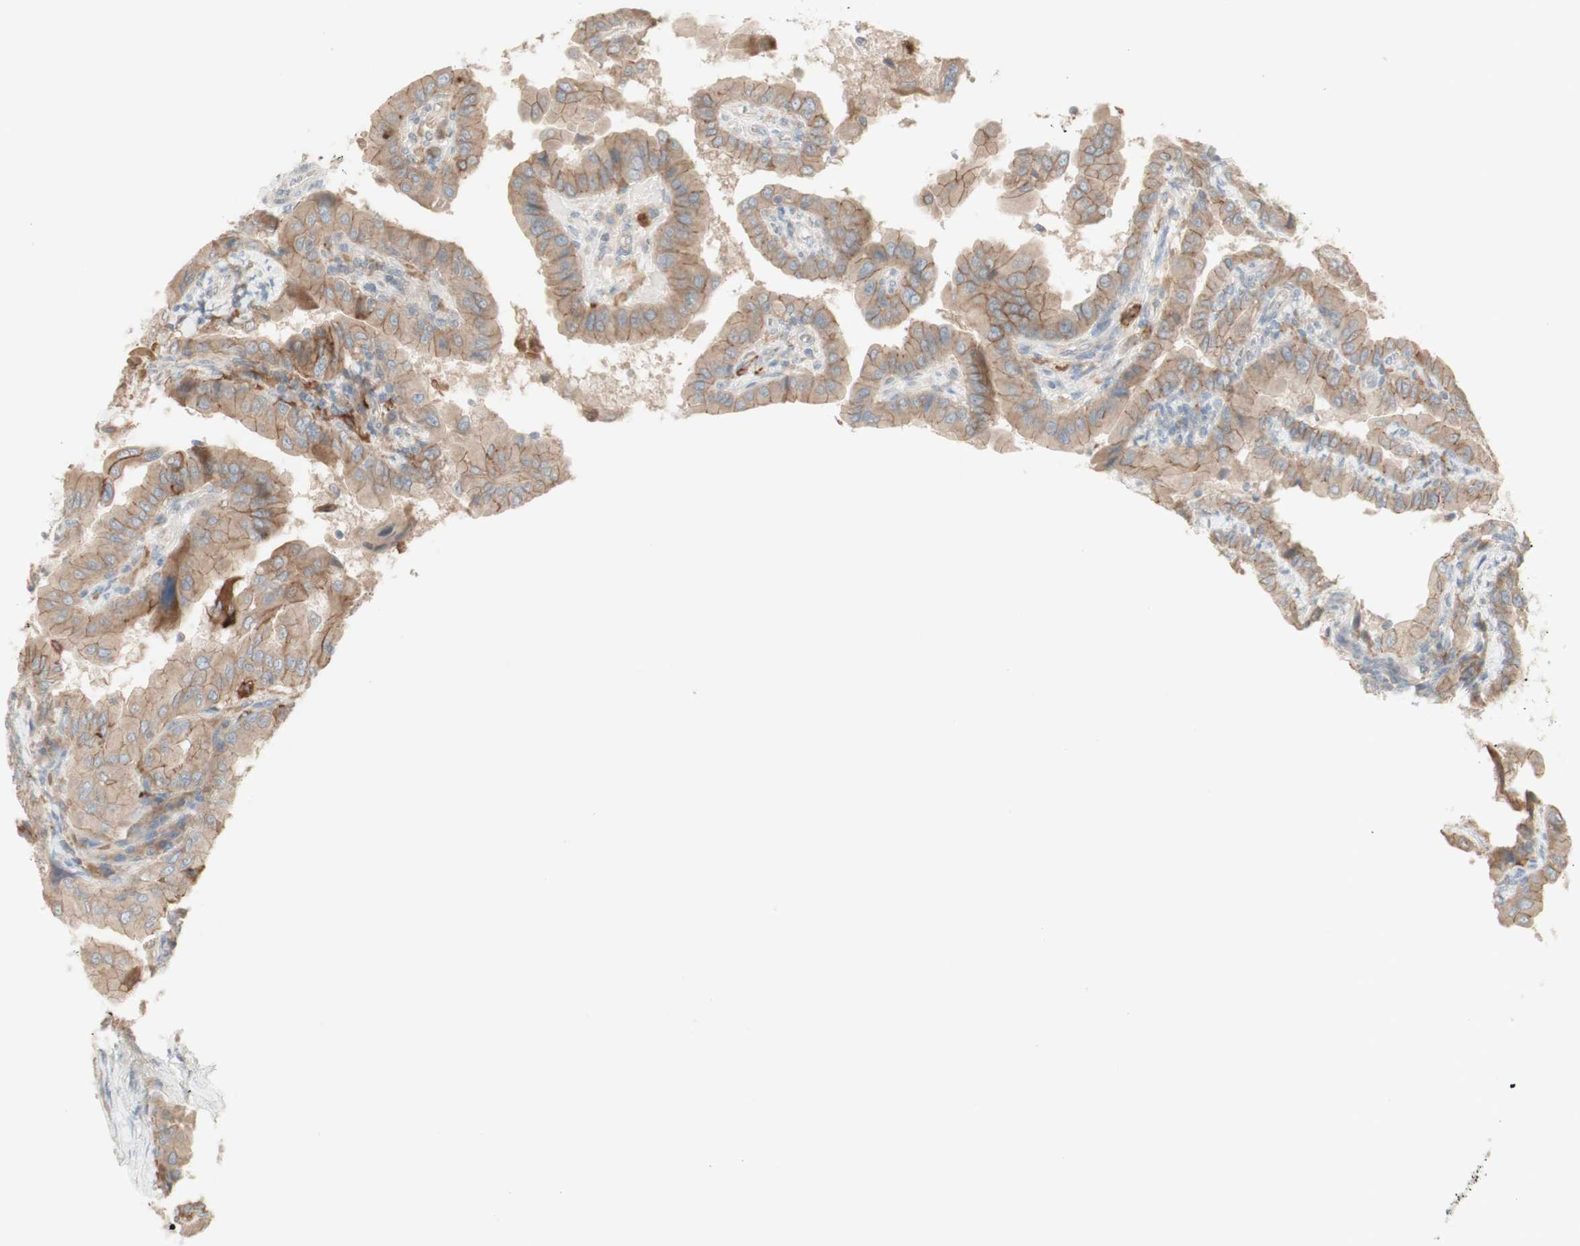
{"staining": {"intensity": "moderate", "quantity": ">75%", "location": "cytoplasmic/membranous"}, "tissue": "thyroid cancer", "cell_type": "Tumor cells", "image_type": "cancer", "snomed": [{"axis": "morphology", "description": "Papillary adenocarcinoma, NOS"}, {"axis": "topography", "description": "Thyroid gland"}], "caption": "Thyroid cancer stained for a protein (brown) shows moderate cytoplasmic/membranous positive staining in about >75% of tumor cells.", "gene": "PTGER4", "patient": {"sex": "male", "age": 33}}